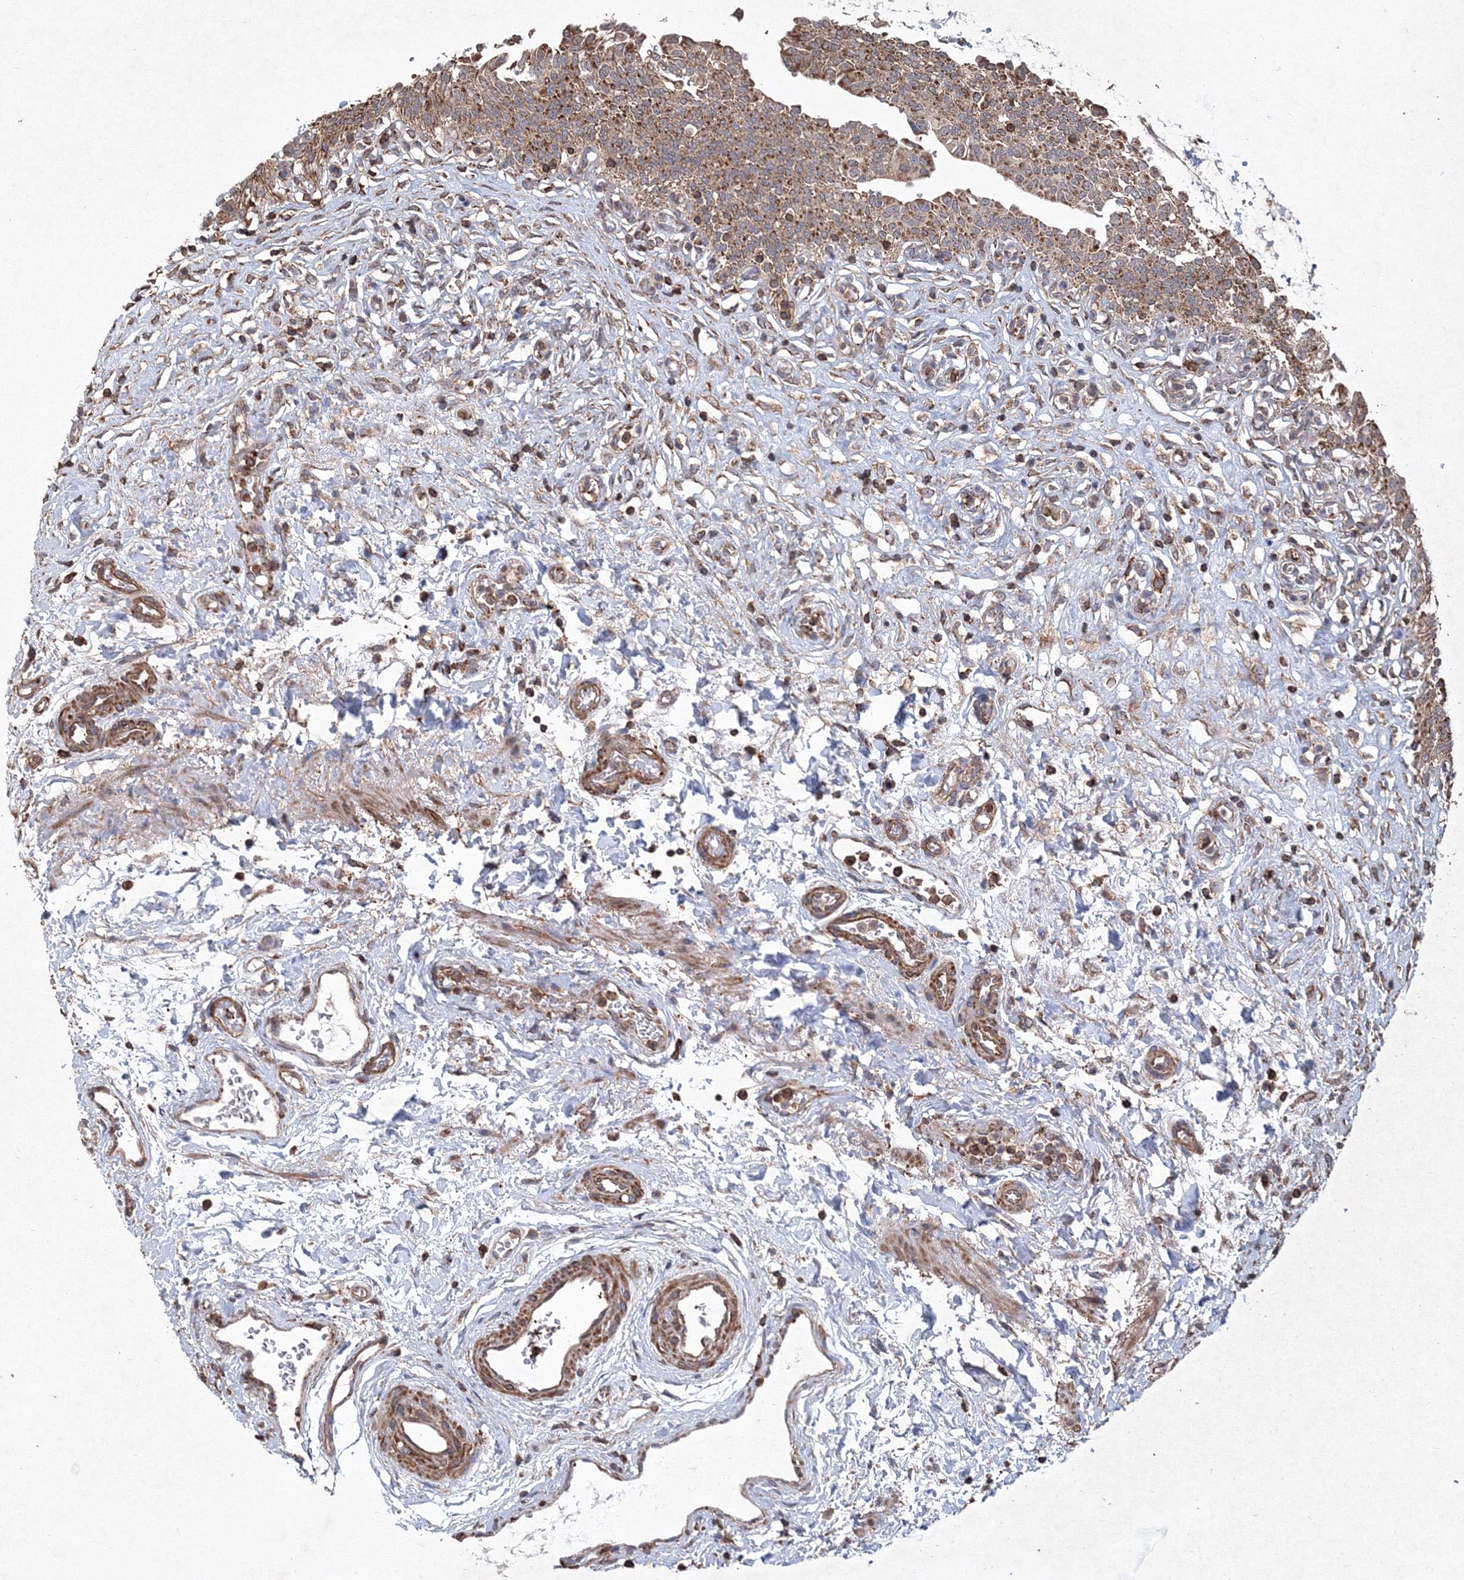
{"staining": {"intensity": "moderate", "quantity": ">75%", "location": "cytoplasmic/membranous"}, "tissue": "urinary bladder", "cell_type": "Urothelial cells", "image_type": "normal", "snomed": [{"axis": "morphology", "description": "Urothelial carcinoma, High grade"}, {"axis": "topography", "description": "Urinary bladder"}], "caption": "Immunohistochemistry histopathology image of unremarkable urinary bladder: human urinary bladder stained using immunohistochemistry demonstrates medium levels of moderate protein expression localized specifically in the cytoplasmic/membranous of urothelial cells, appearing as a cytoplasmic/membranous brown color.", "gene": "TMEM139", "patient": {"sex": "male", "age": 46}}